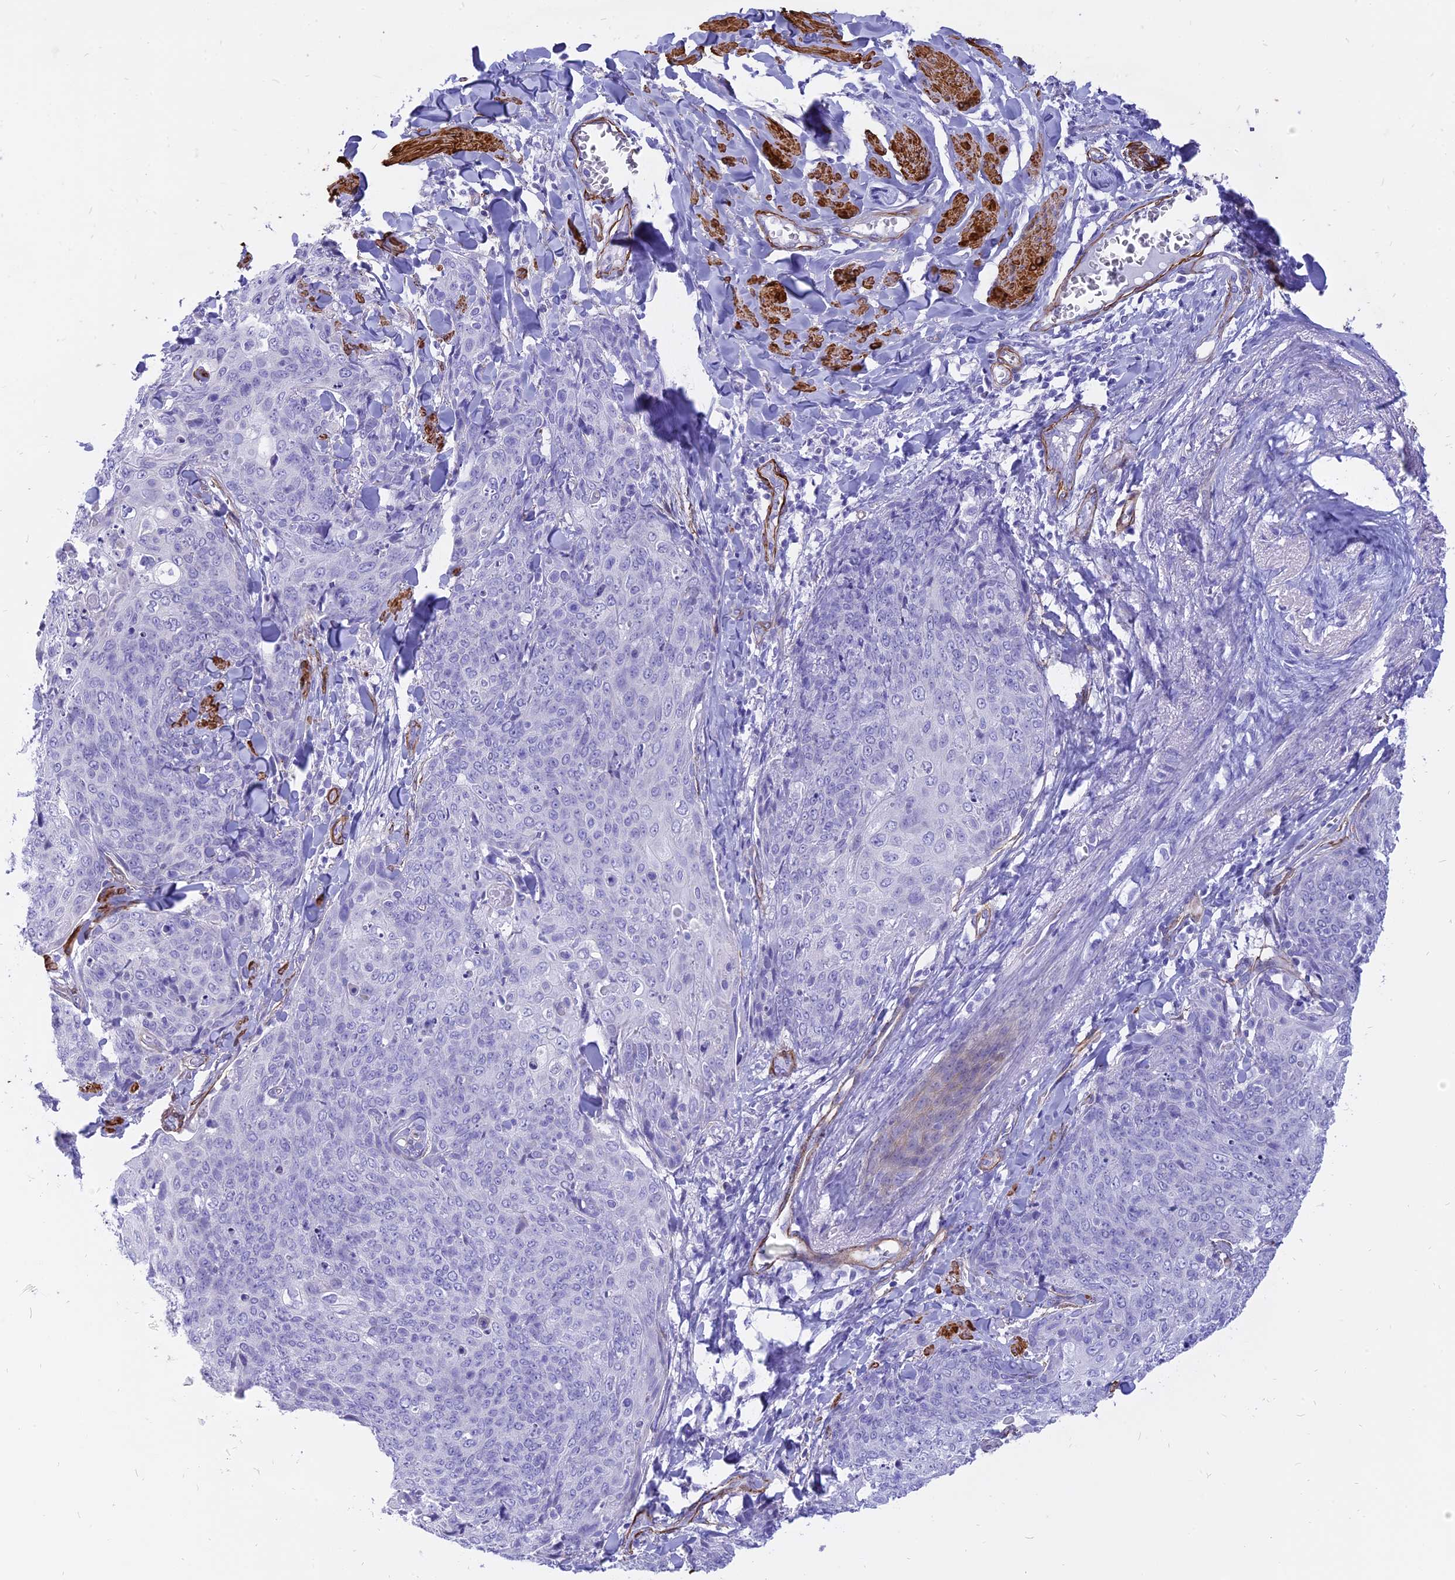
{"staining": {"intensity": "negative", "quantity": "none", "location": "none"}, "tissue": "skin cancer", "cell_type": "Tumor cells", "image_type": "cancer", "snomed": [{"axis": "morphology", "description": "Squamous cell carcinoma, NOS"}, {"axis": "topography", "description": "Skin"}, {"axis": "topography", "description": "Vulva"}], "caption": "An image of human squamous cell carcinoma (skin) is negative for staining in tumor cells.", "gene": "CENPV", "patient": {"sex": "female", "age": 85}}